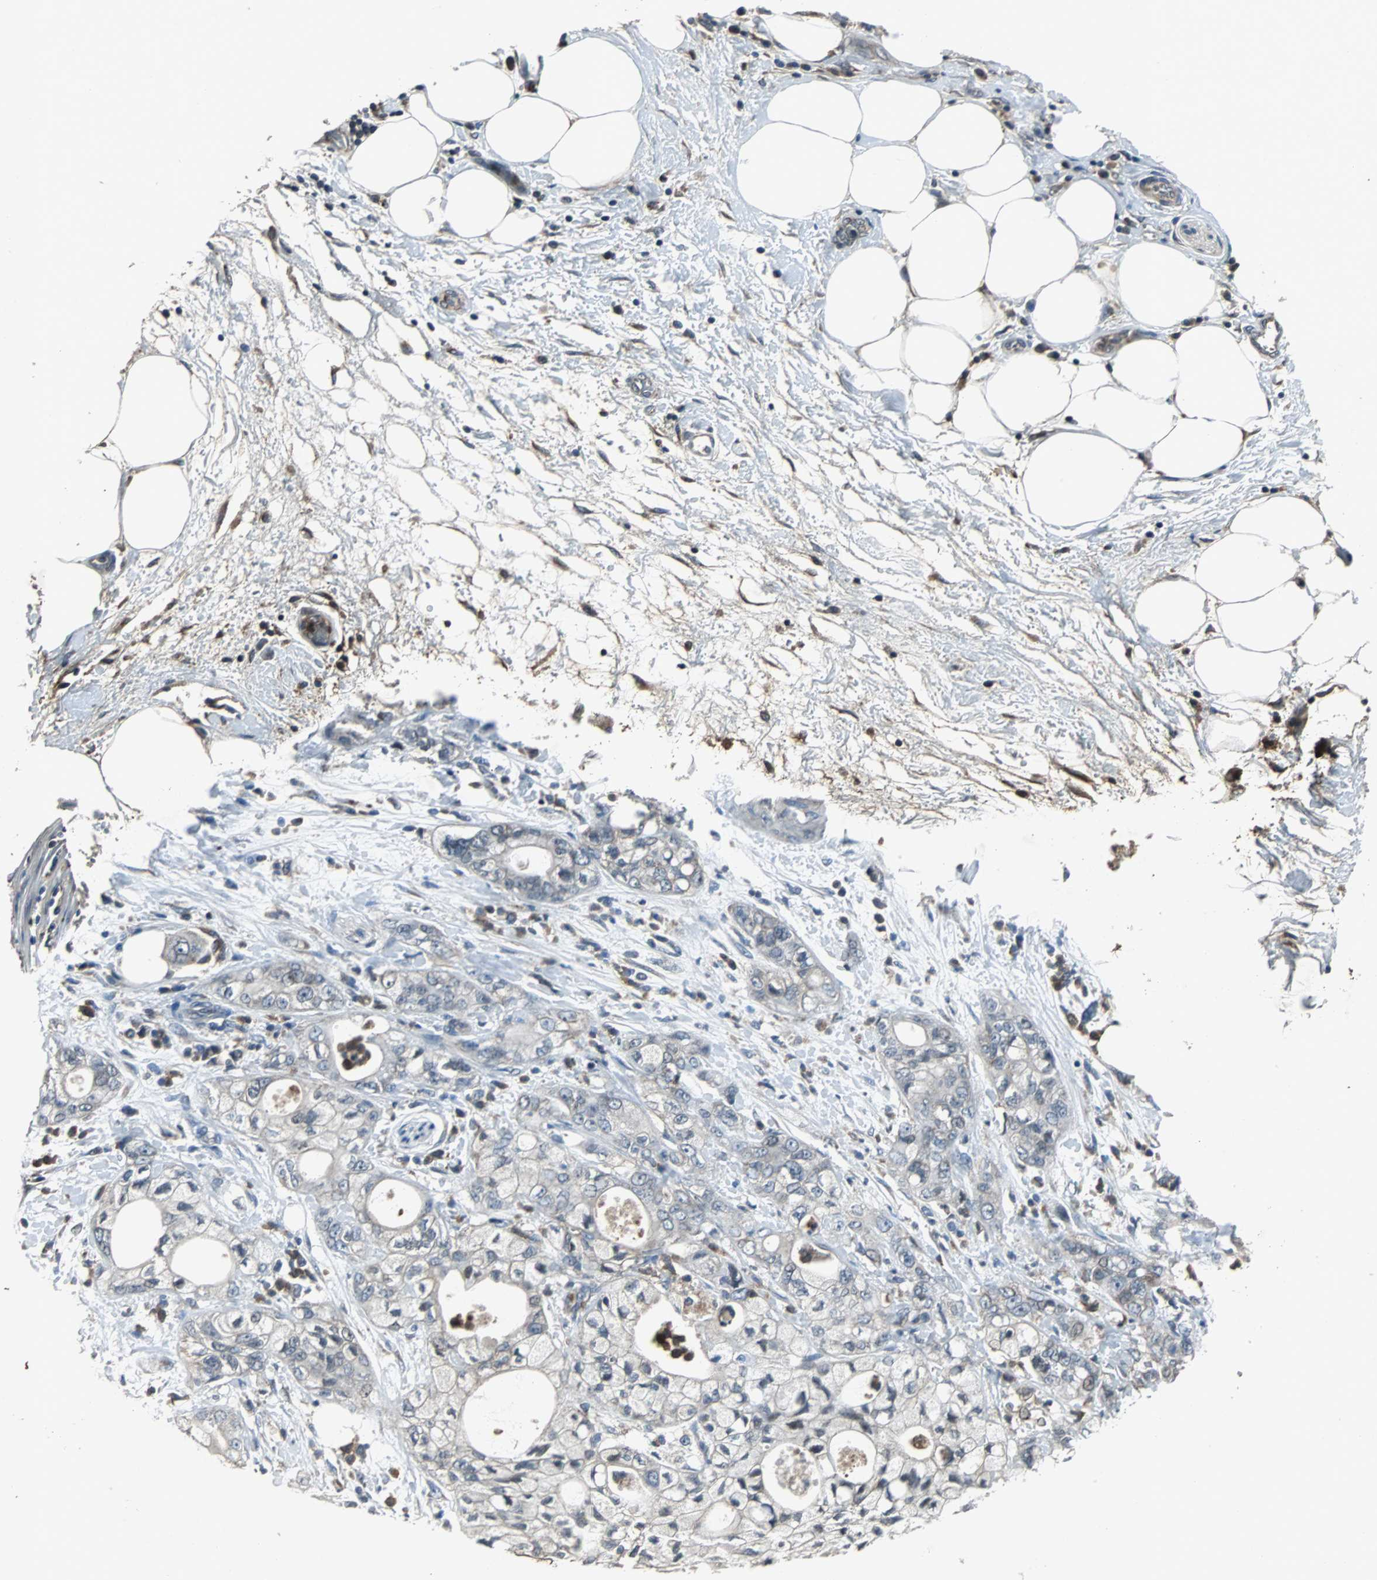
{"staining": {"intensity": "weak", "quantity": "<25%", "location": "cytoplasmic/membranous"}, "tissue": "pancreatic cancer", "cell_type": "Tumor cells", "image_type": "cancer", "snomed": [{"axis": "morphology", "description": "Adenocarcinoma, NOS"}, {"axis": "topography", "description": "Pancreas"}], "caption": "Immunohistochemistry histopathology image of human adenocarcinoma (pancreatic) stained for a protein (brown), which reveals no staining in tumor cells.", "gene": "SOS1", "patient": {"sex": "male", "age": 70}}